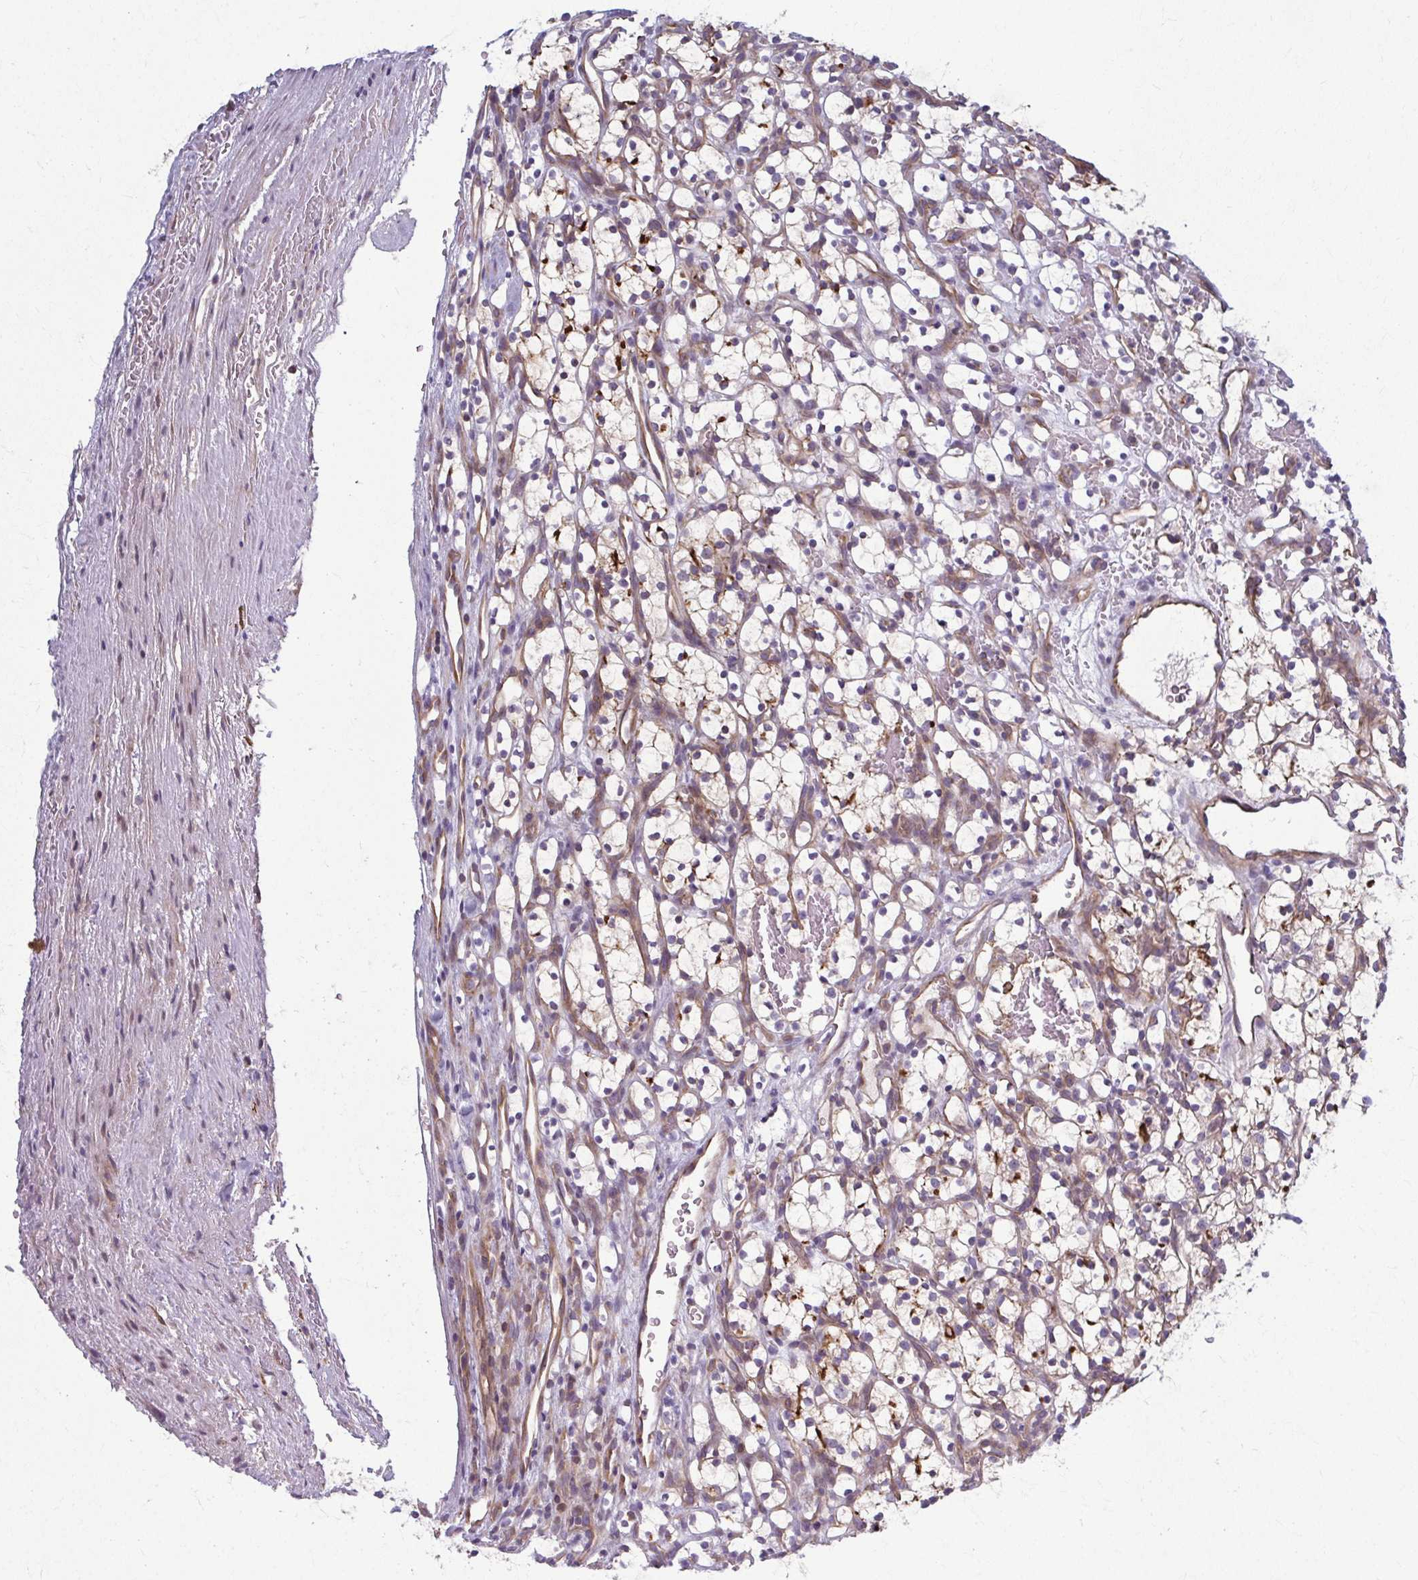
{"staining": {"intensity": "weak", "quantity": "<25%", "location": "cytoplasmic/membranous"}, "tissue": "renal cancer", "cell_type": "Tumor cells", "image_type": "cancer", "snomed": [{"axis": "morphology", "description": "Adenocarcinoma, NOS"}, {"axis": "topography", "description": "Kidney"}], "caption": "An immunohistochemistry (IHC) micrograph of adenocarcinoma (renal) is shown. There is no staining in tumor cells of adenocarcinoma (renal).", "gene": "EID2B", "patient": {"sex": "female", "age": 69}}